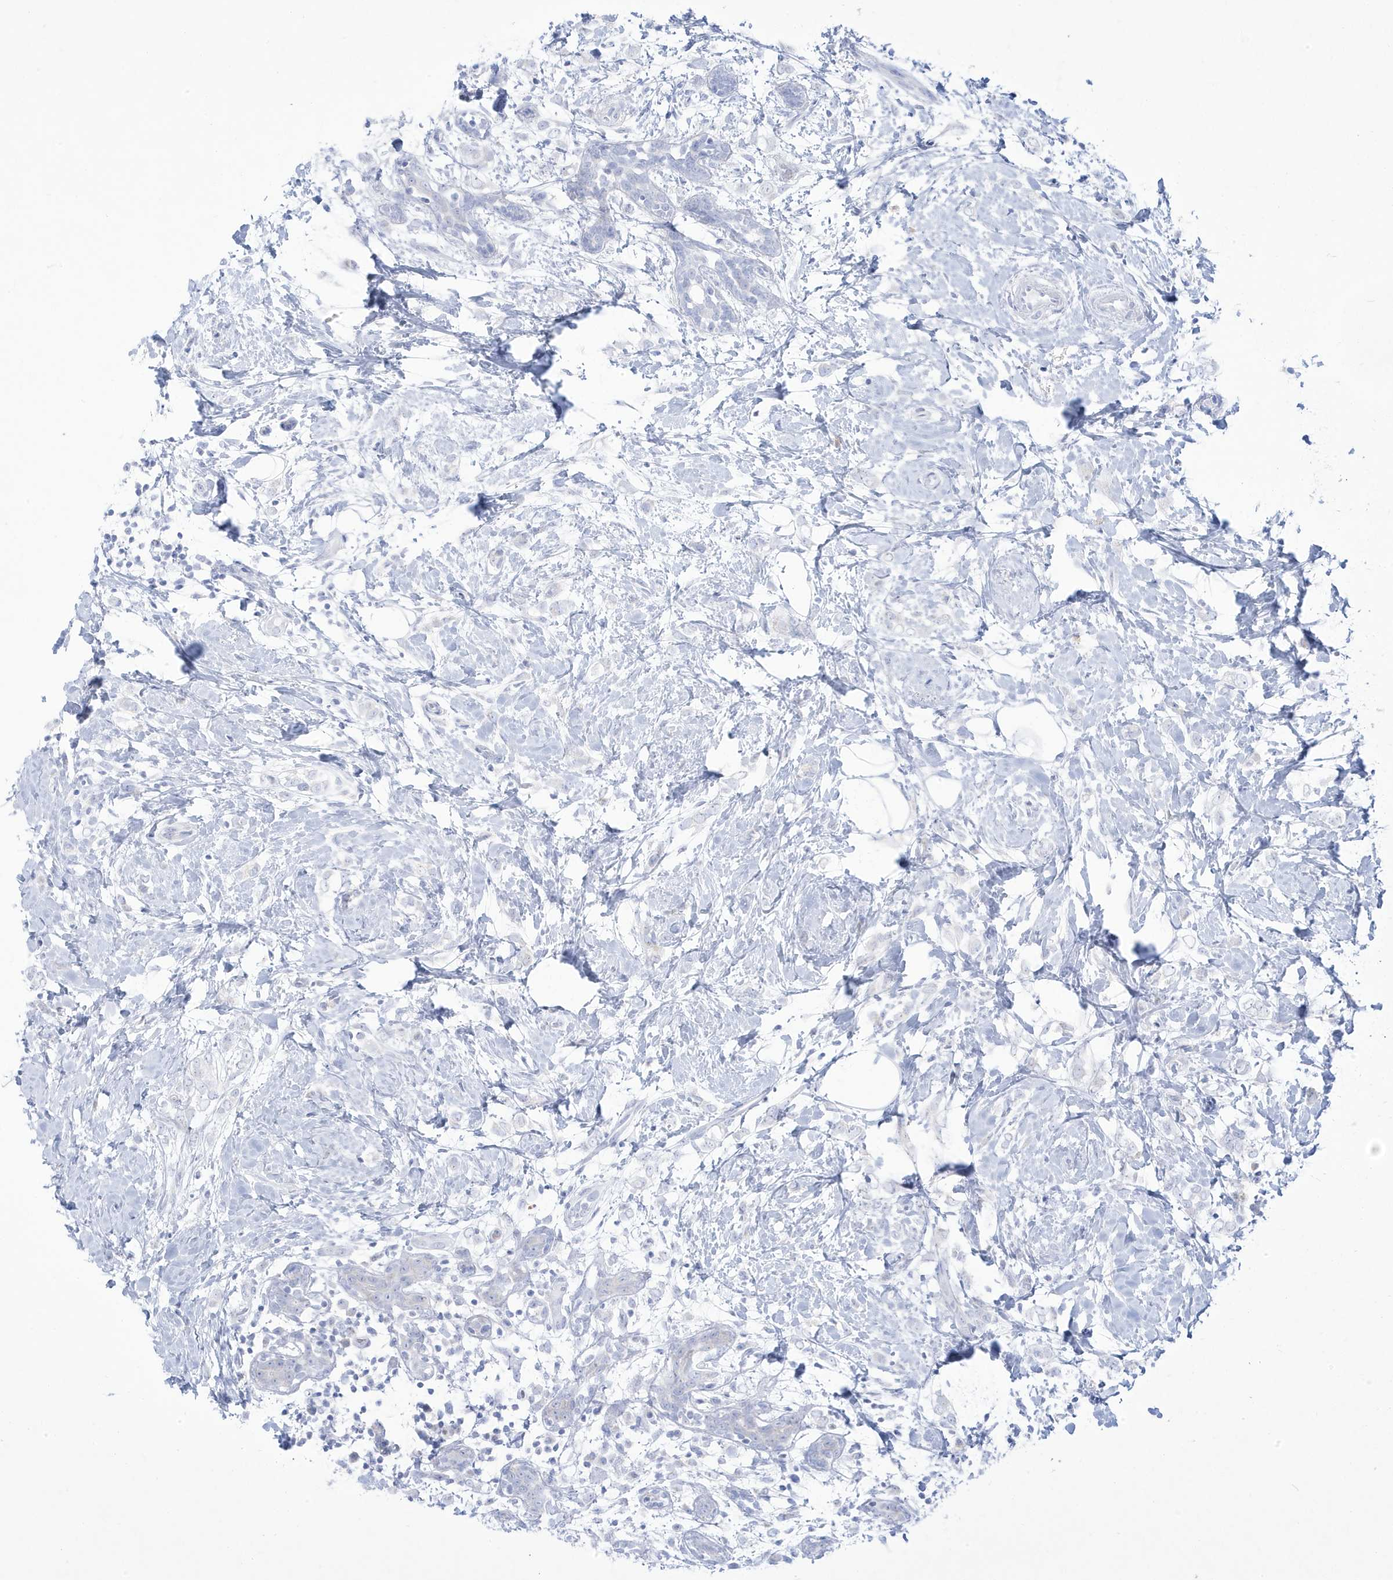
{"staining": {"intensity": "negative", "quantity": "none", "location": "none"}, "tissue": "breast cancer", "cell_type": "Tumor cells", "image_type": "cancer", "snomed": [{"axis": "morphology", "description": "Normal tissue, NOS"}, {"axis": "morphology", "description": "Lobular carcinoma"}, {"axis": "topography", "description": "Breast"}], "caption": "Tumor cells are negative for protein expression in human lobular carcinoma (breast).", "gene": "ADAMTSL3", "patient": {"sex": "female", "age": 47}}